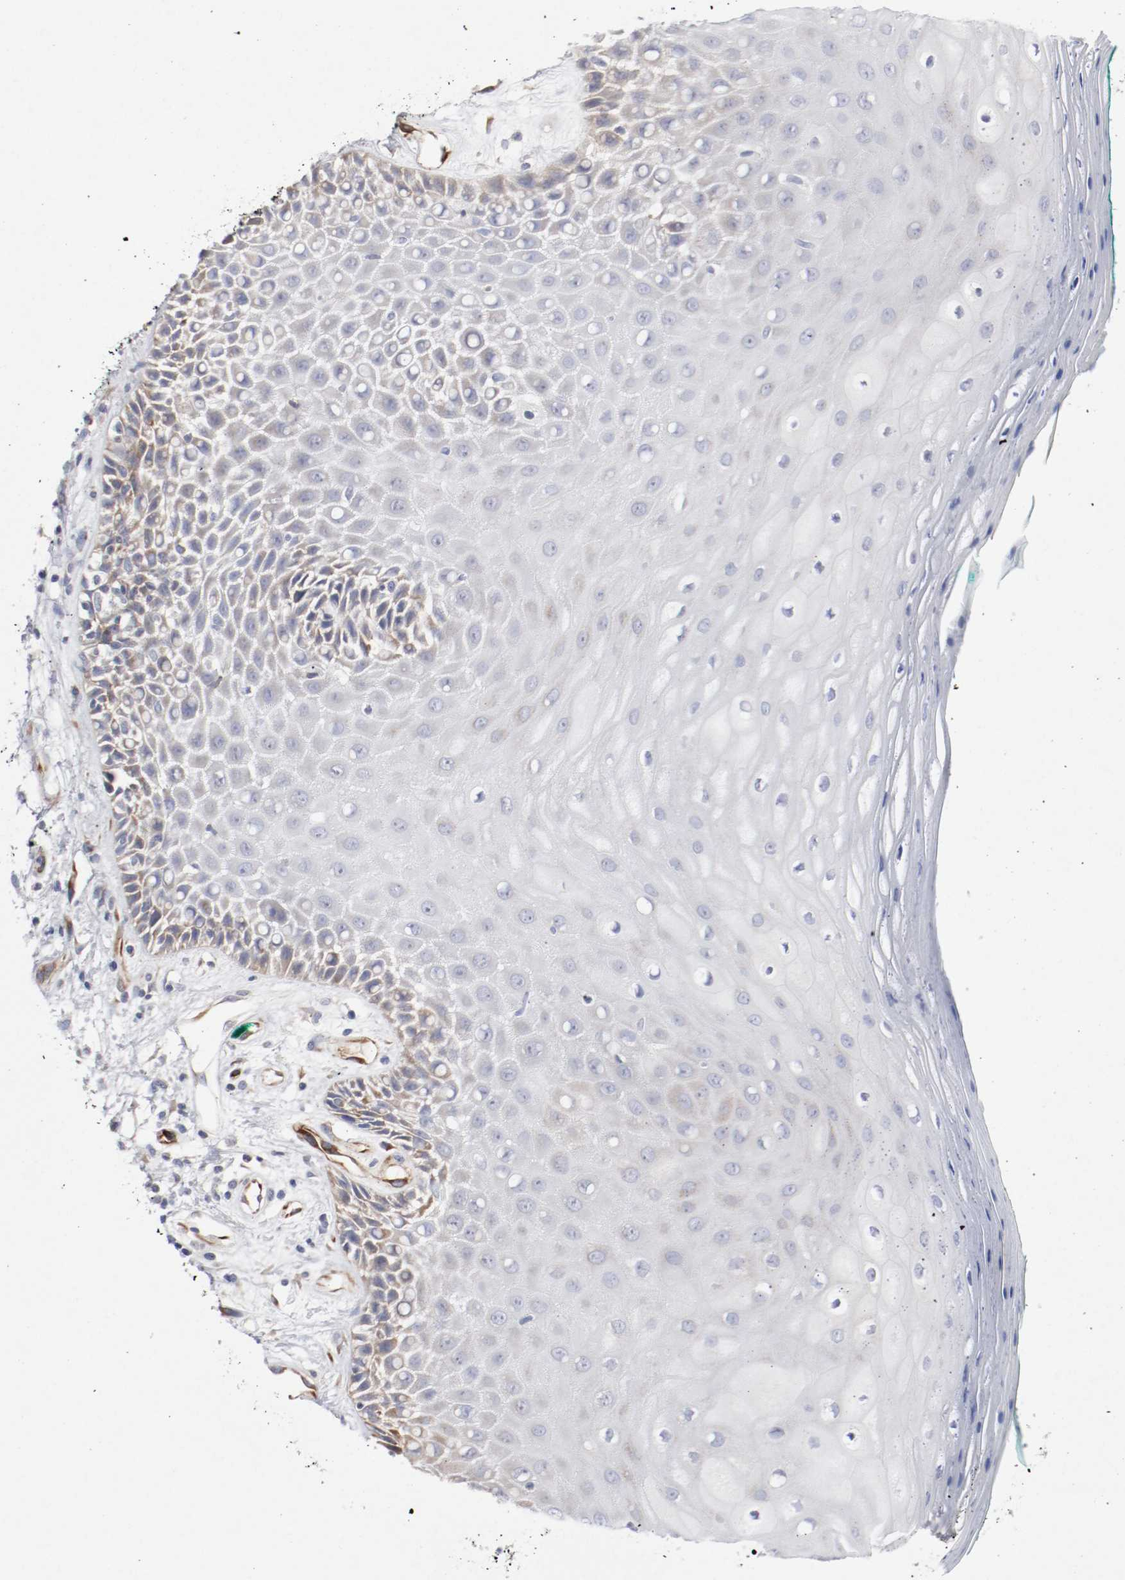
{"staining": {"intensity": "moderate", "quantity": "25%-75%", "location": "cytoplasmic/membranous"}, "tissue": "oral mucosa", "cell_type": "Squamous epithelial cells", "image_type": "normal", "snomed": [{"axis": "morphology", "description": "Normal tissue, NOS"}, {"axis": "morphology", "description": "Squamous cell carcinoma, NOS"}, {"axis": "topography", "description": "Skeletal muscle"}, {"axis": "topography", "description": "Oral tissue"}, {"axis": "topography", "description": "Head-Neck"}], "caption": "Protein analysis of unremarkable oral mucosa exhibits moderate cytoplasmic/membranous positivity in approximately 25%-75% of squamous epithelial cells.", "gene": "GIT1", "patient": {"sex": "female", "age": 84}}